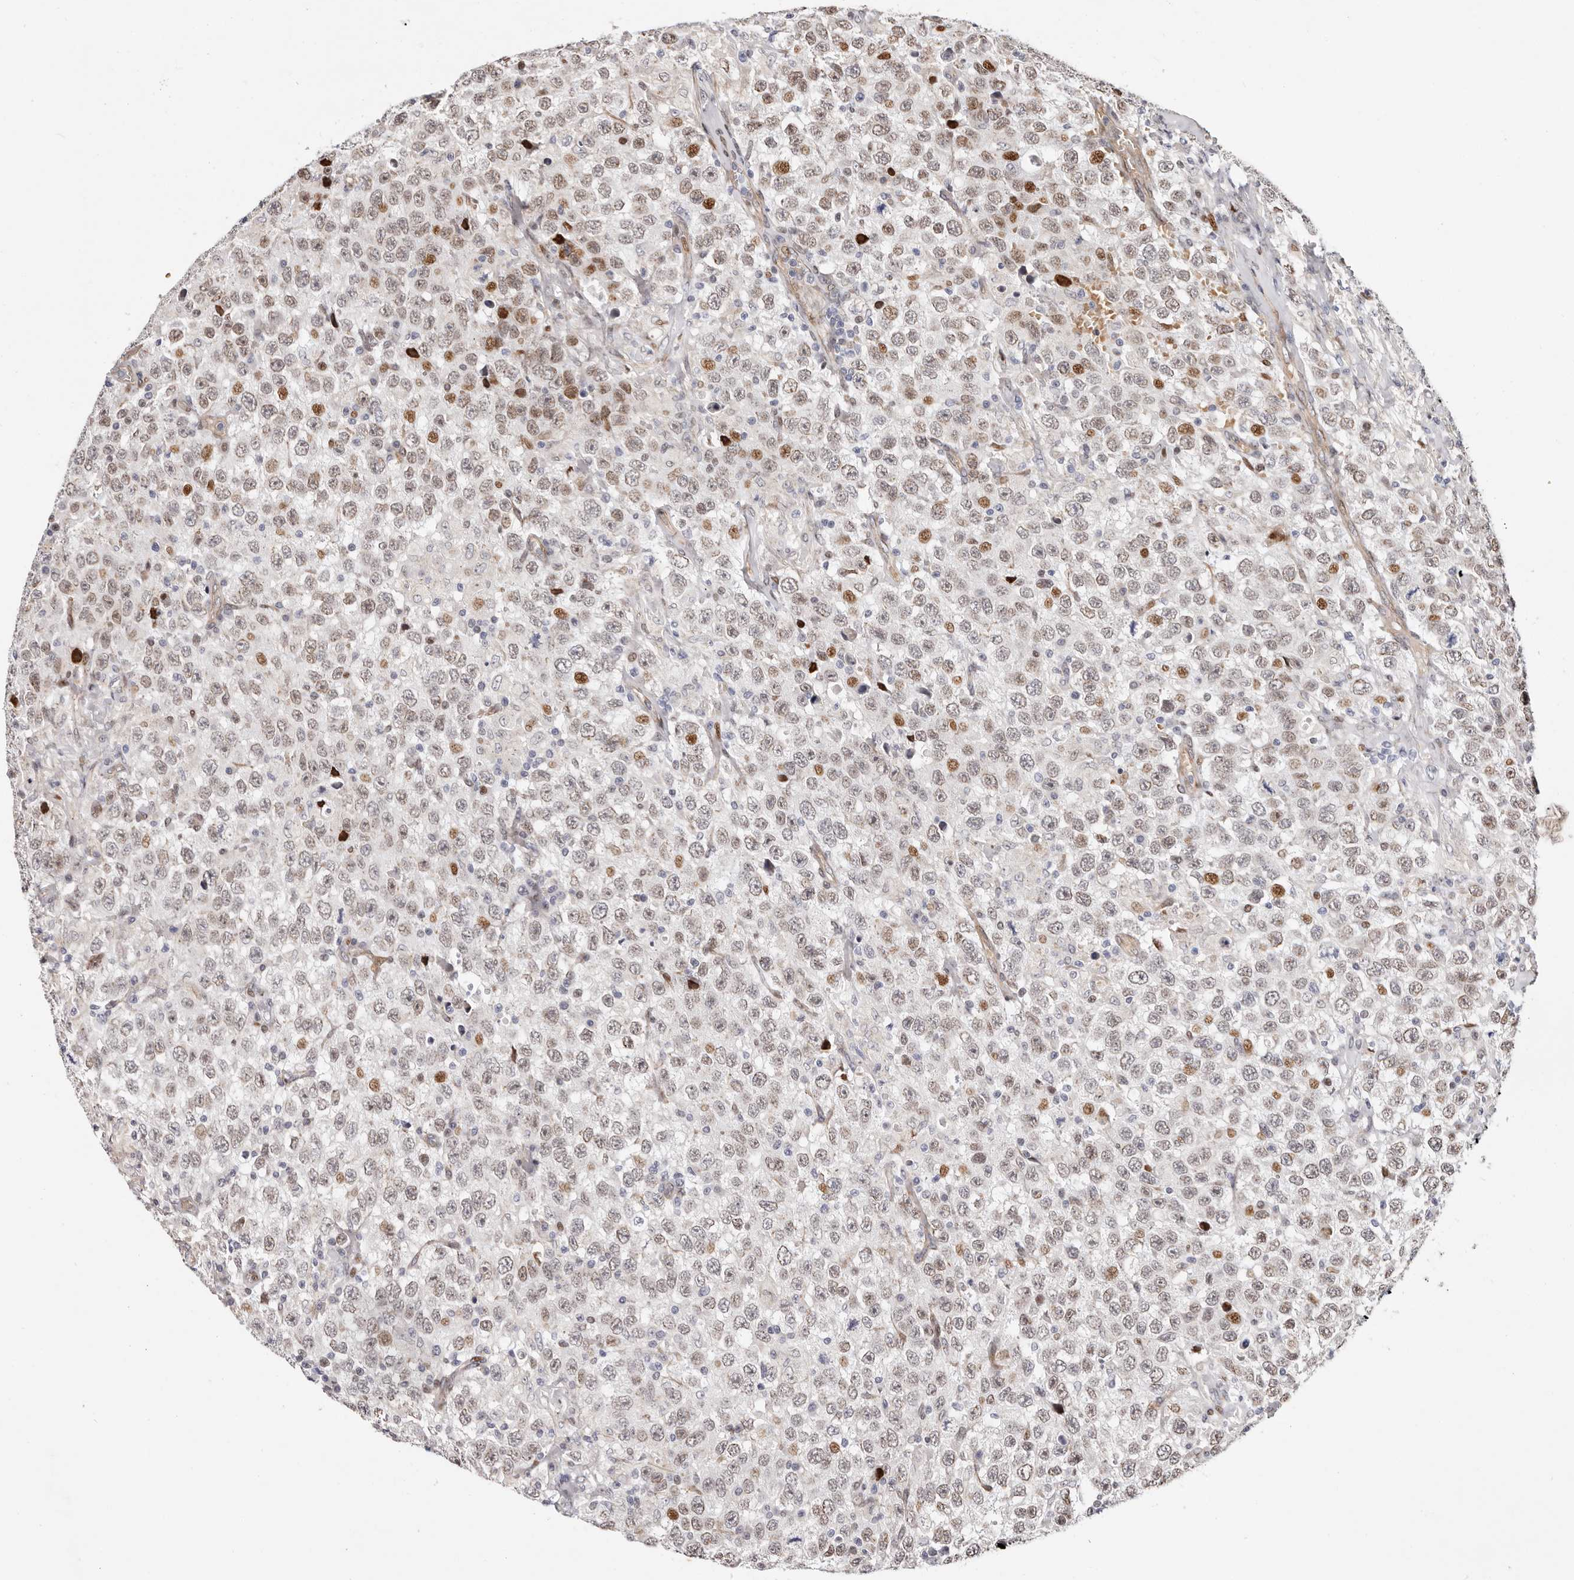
{"staining": {"intensity": "strong", "quantity": "<25%", "location": "nuclear"}, "tissue": "testis cancer", "cell_type": "Tumor cells", "image_type": "cancer", "snomed": [{"axis": "morphology", "description": "Seminoma, NOS"}, {"axis": "topography", "description": "Testis"}], "caption": "Brown immunohistochemical staining in human seminoma (testis) demonstrates strong nuclear positivity in approximately <25% of tumor cells. The protein is stained brown, and the nuclei are stained in blue (DAB IHC with brightfield microscopy, high magnification).", "gene": "EPHX3", "patient": {"sex": "male", "age": 41}}